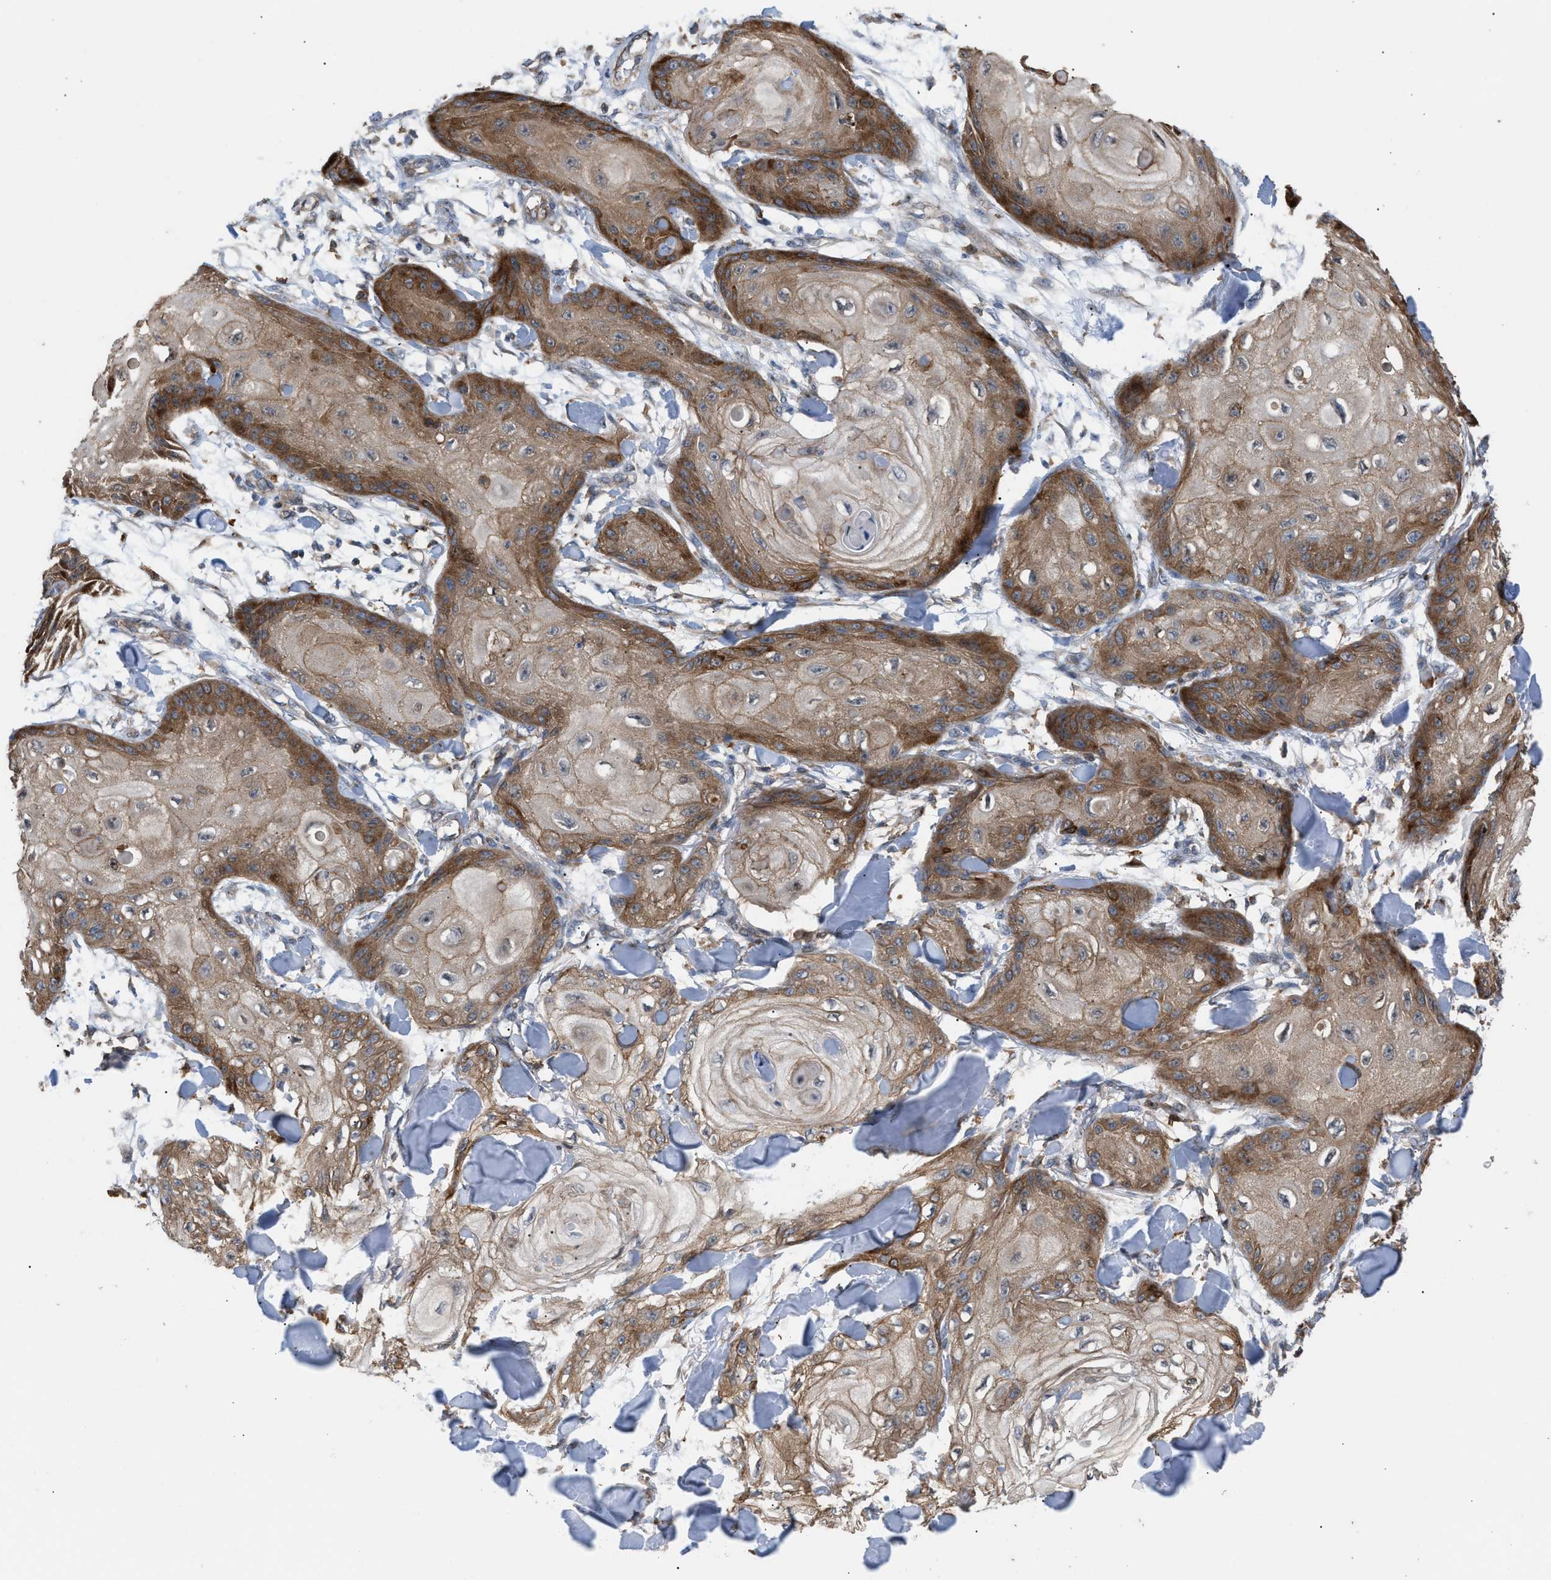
{"staining": {"intensity": "moderate", "quantity": ">75%", "location": "cytoplasmic/membranous"}, "tissue": "skin cancer", "cell_type": "Tumor cells", "image_type": "cancer", "snomed": [{"axis": "morphology", "description": "Squamous cell carcinoma, NOS"}, {"axis": "topography", "description": "Skin"}], "caption": "Immunohistochemical staining of human skin squamous cell carcinoma displays moderate cytoplasmic/membranous protein positivity in about >75% of tumor cells.", "gene": "GCC1", "patient": {"sex": "male", "age": 74}}